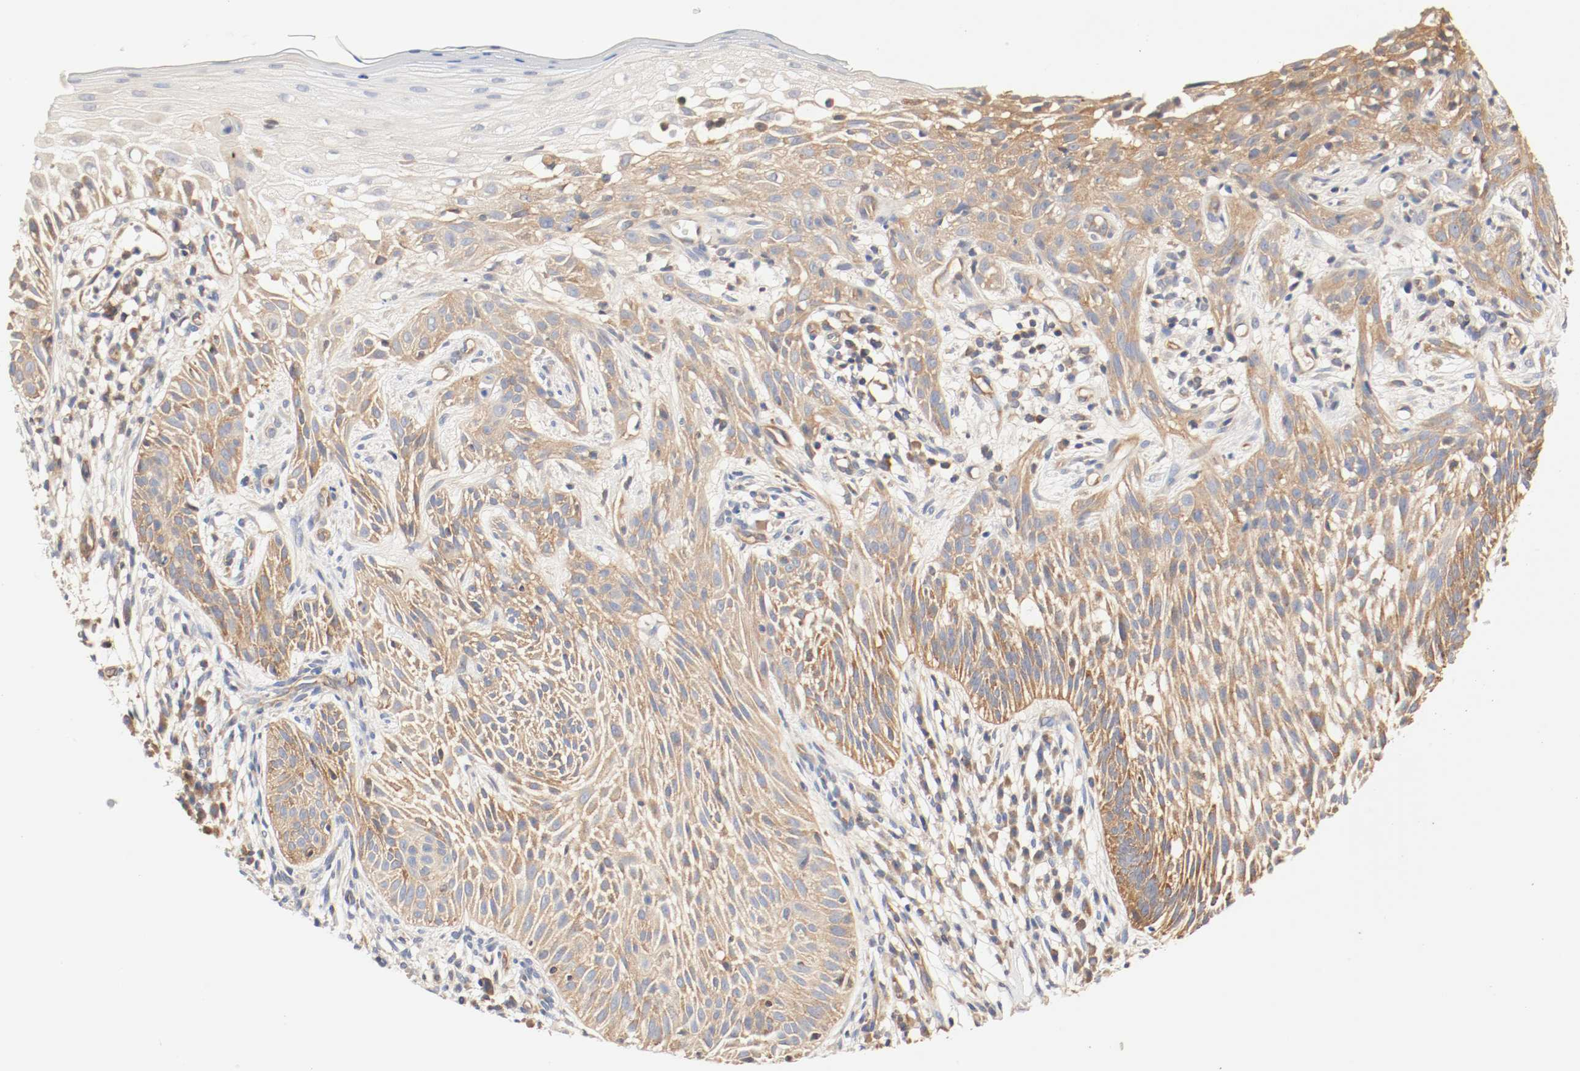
{"staining": {"intensity": "strong", "quantity": ">75%", "location": "cytoplasmic/membranous"}, "tissue": "skin cancer", "cell_type": "Tumor cells", "image_type": "cancer", "snomed": [{"axis": "morphology", "description": "Normal tissue, NOS"}, {"axis": "morphology", "description": "Basal cell carcinoma"}, {"axis": "topography", "description": "Skin"}], "caption": "Protein expression analysis of skin cancer demonstrates strong cytoplasmic/membranous positivity in approximately >75% of tumor cells.", "gene": "GIT1", "patient": {"sex": "female", "age": 69}}